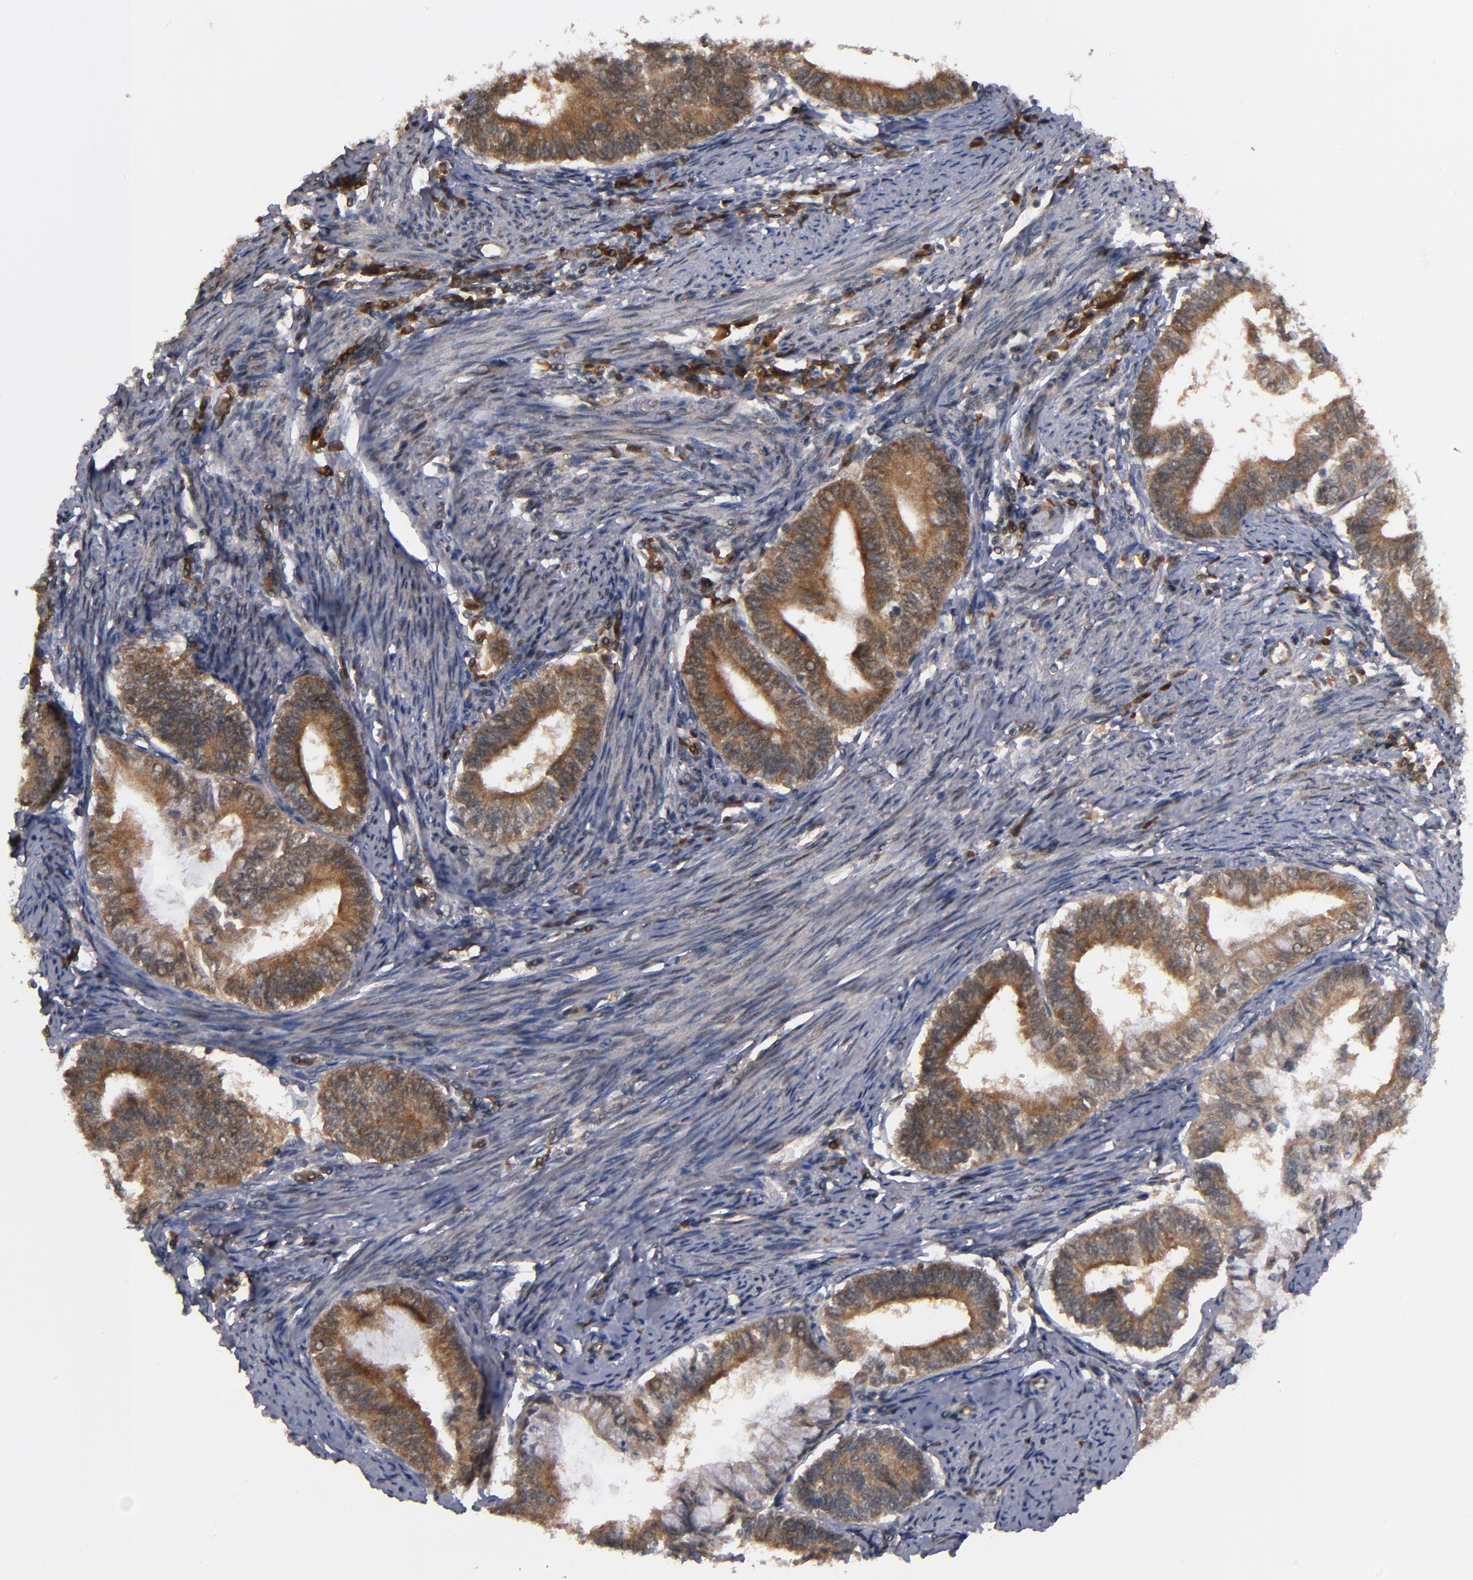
{"staining": {"intensity": "strong", "quantity": ">75%", "location": "cytoplasmic/membranous"}, "tissue": "endometrial cancer", "cell_type": "Tumor cells", "image_type": "cancer", "snomed": [{"axis": "morphology", "description": "Adenocarcinoma, NOS"}, {"axis": "topography", "description": "Endometrium"}], "caption": "IHC (DAB) staining of endometrial cancer exhibits strong cytoplasmic/membranous protein staining in about >75% of tumor cells.", "gene": "ALG13", "patient": {"sex": "female", "age": 66}}